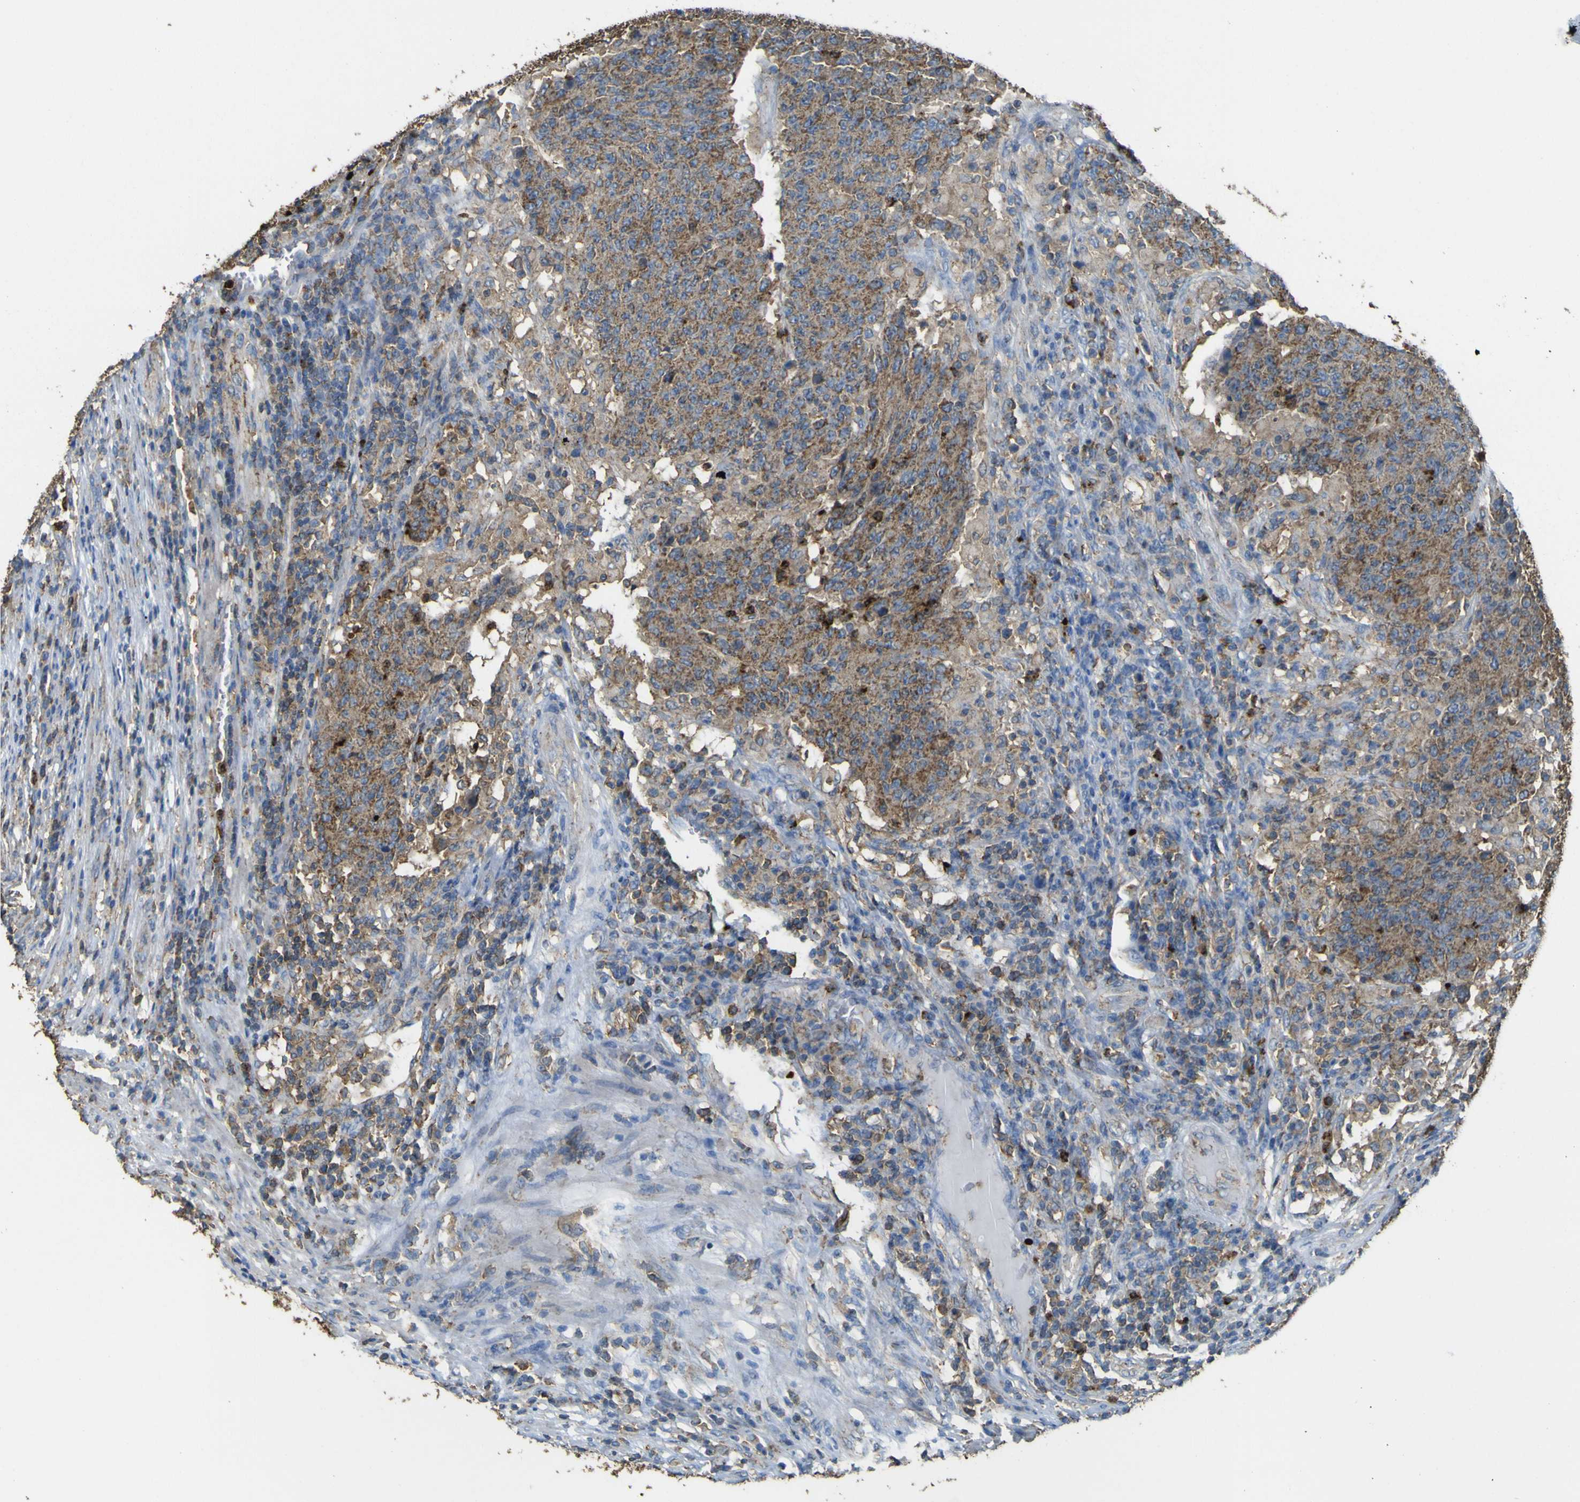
{"staining": {"intensity": "moderate", "quantity": ">75%", "location": "cytoplasmic/membranous"}, "tissue": "colorectal cancer", "cell_type": "Tumor cells", "image_type": "cancer", "snomed": [{"axis": "morphology", "description": "Normal tissue, NOS"}, {"axis": "morphology", "description": "Adenocarcinoma, NOS"}, {"axis": "topography", "description": "Colon"}], "caption": "Colorectal cancer (adenocarcinoma) stained for a protein displays moderate cytoplasmic/membranous positivity in tumor cells.", "gene": "ACSL3", "patient": {"sex": "female", "age": 75}}